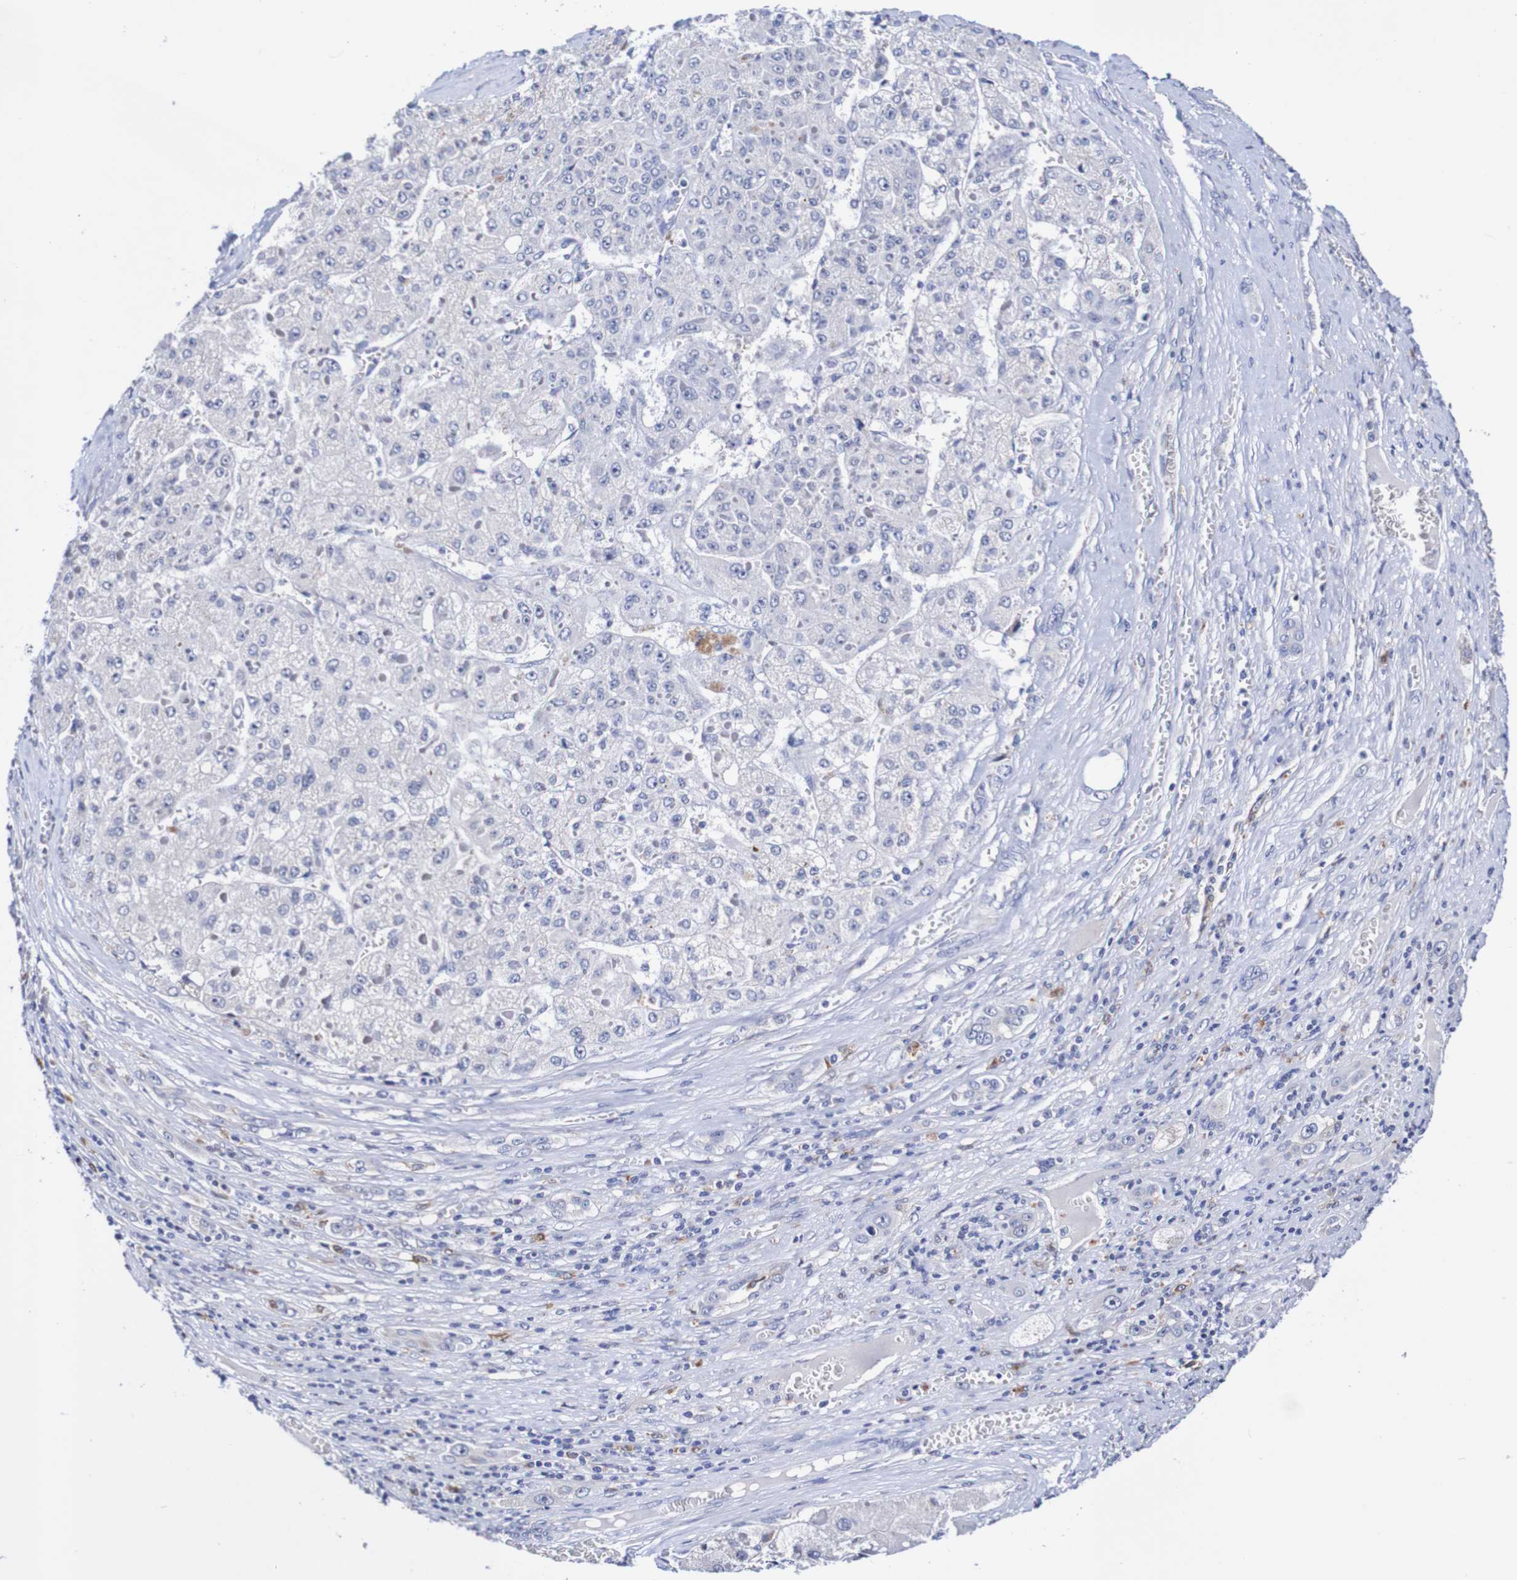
{"staining": {"intensity": "negative", "quantity": "none", "location": "none"}, "tissue": "liver cancer", "cell_type": "Tumor cells", "image_type": "cancer", "snomed": [{"axis": "morphology", "description": "Carcinoma, Hepatocellular, NOS"}, {"axis": "topography", "description": "Liver"}], "caption": "Tumor cells show no significant protein staining in hepatocellular carcinoma (liver).", "gene": "SEZ6", "patient": {"sex": "female", "age": 73}}